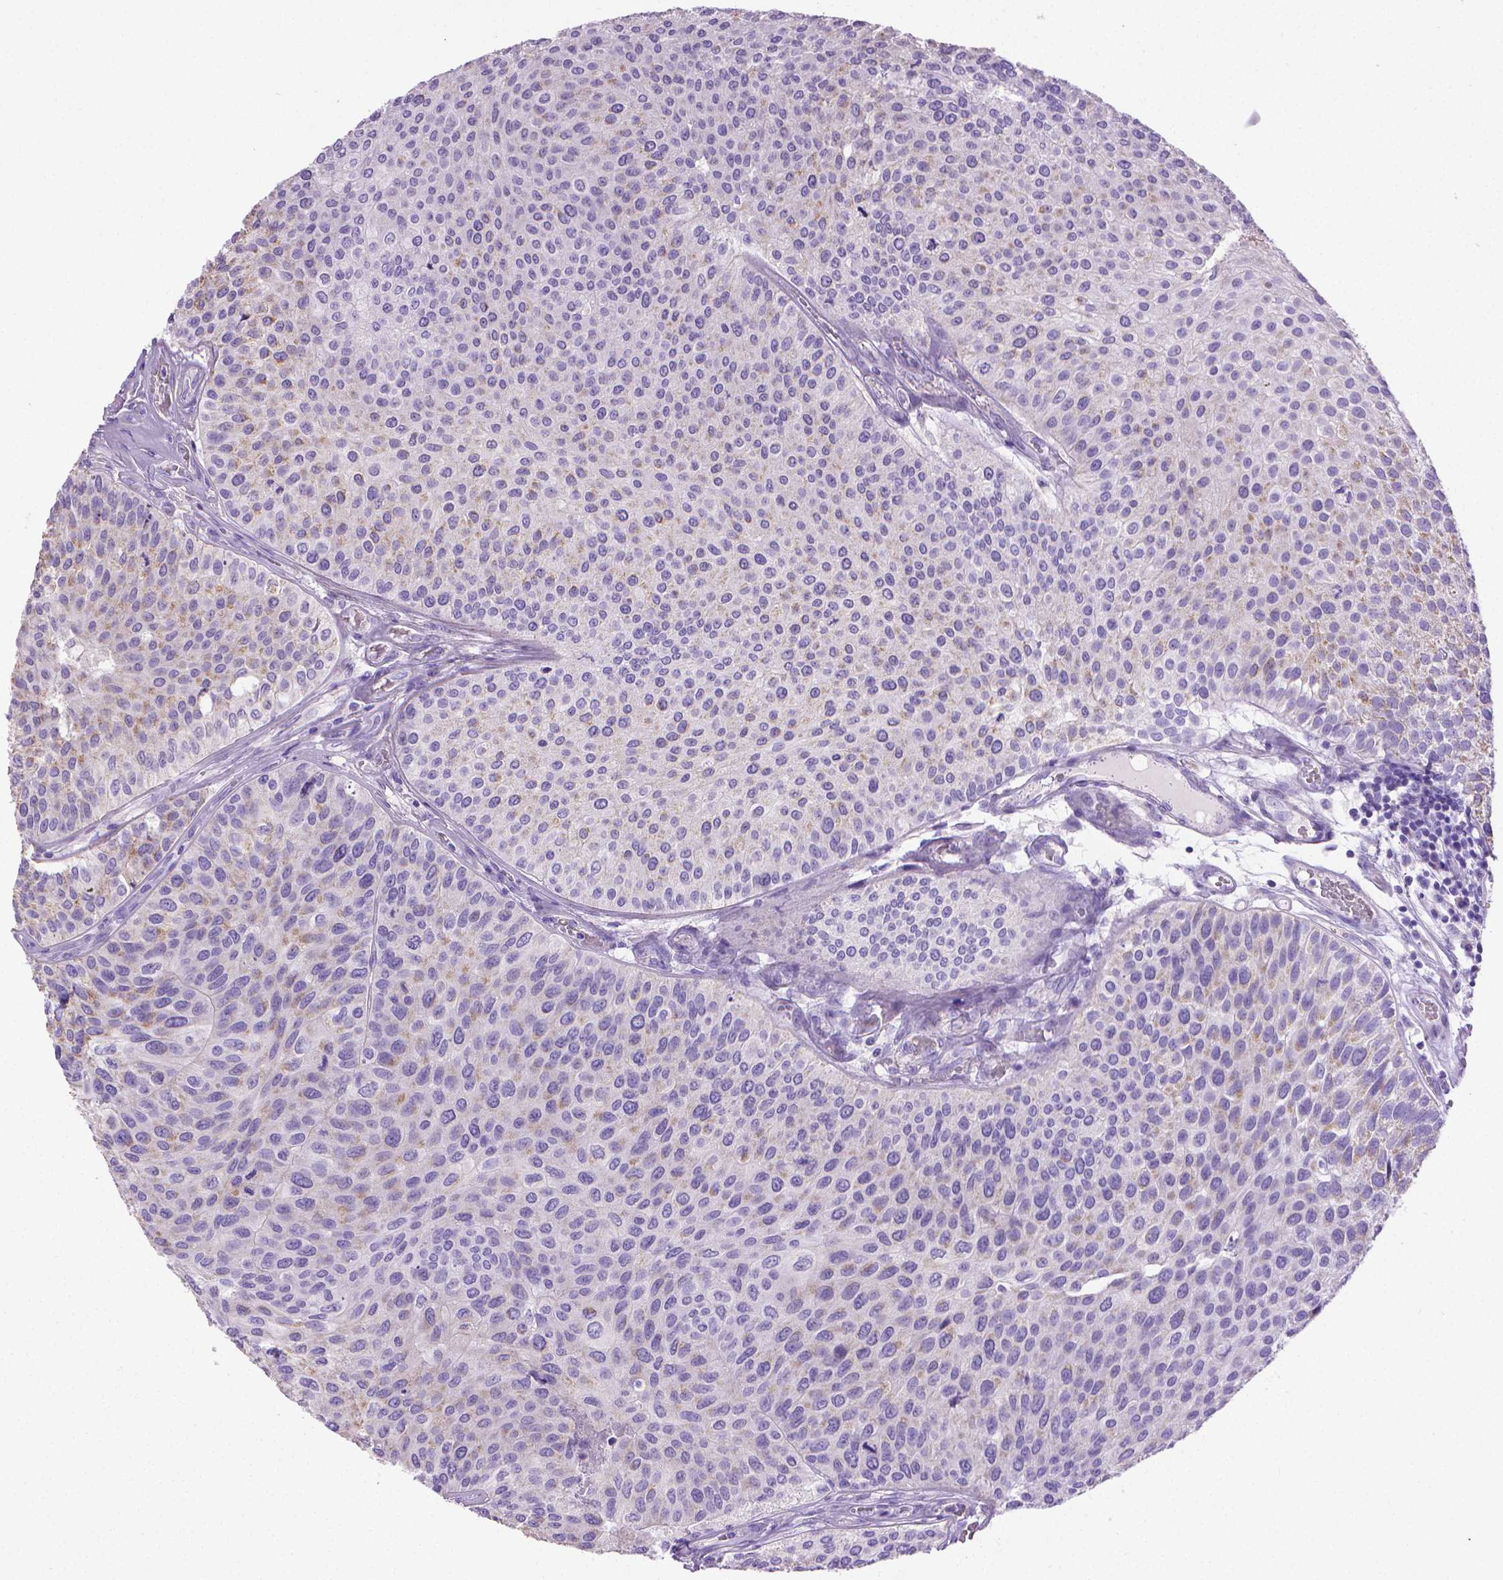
{"staining": {"intensity": "negative", "quantity": "none", "location": "none"}, "tissue": "urothelial cancer", "cell_type": "Tumor cells", "image_type": "cancer", "snomed": [{"axis": "morphology", "description": "Urothelial carcinoma, Low grade"}, {"axis": "topography", "description": "Urinary bladder"}], "caption": "Urothelial cancer stained for a protein using IHC reveals no positivity tumor cells.", "gene": "PNMA2", "patient": {"sex": "female", "age": 87}}